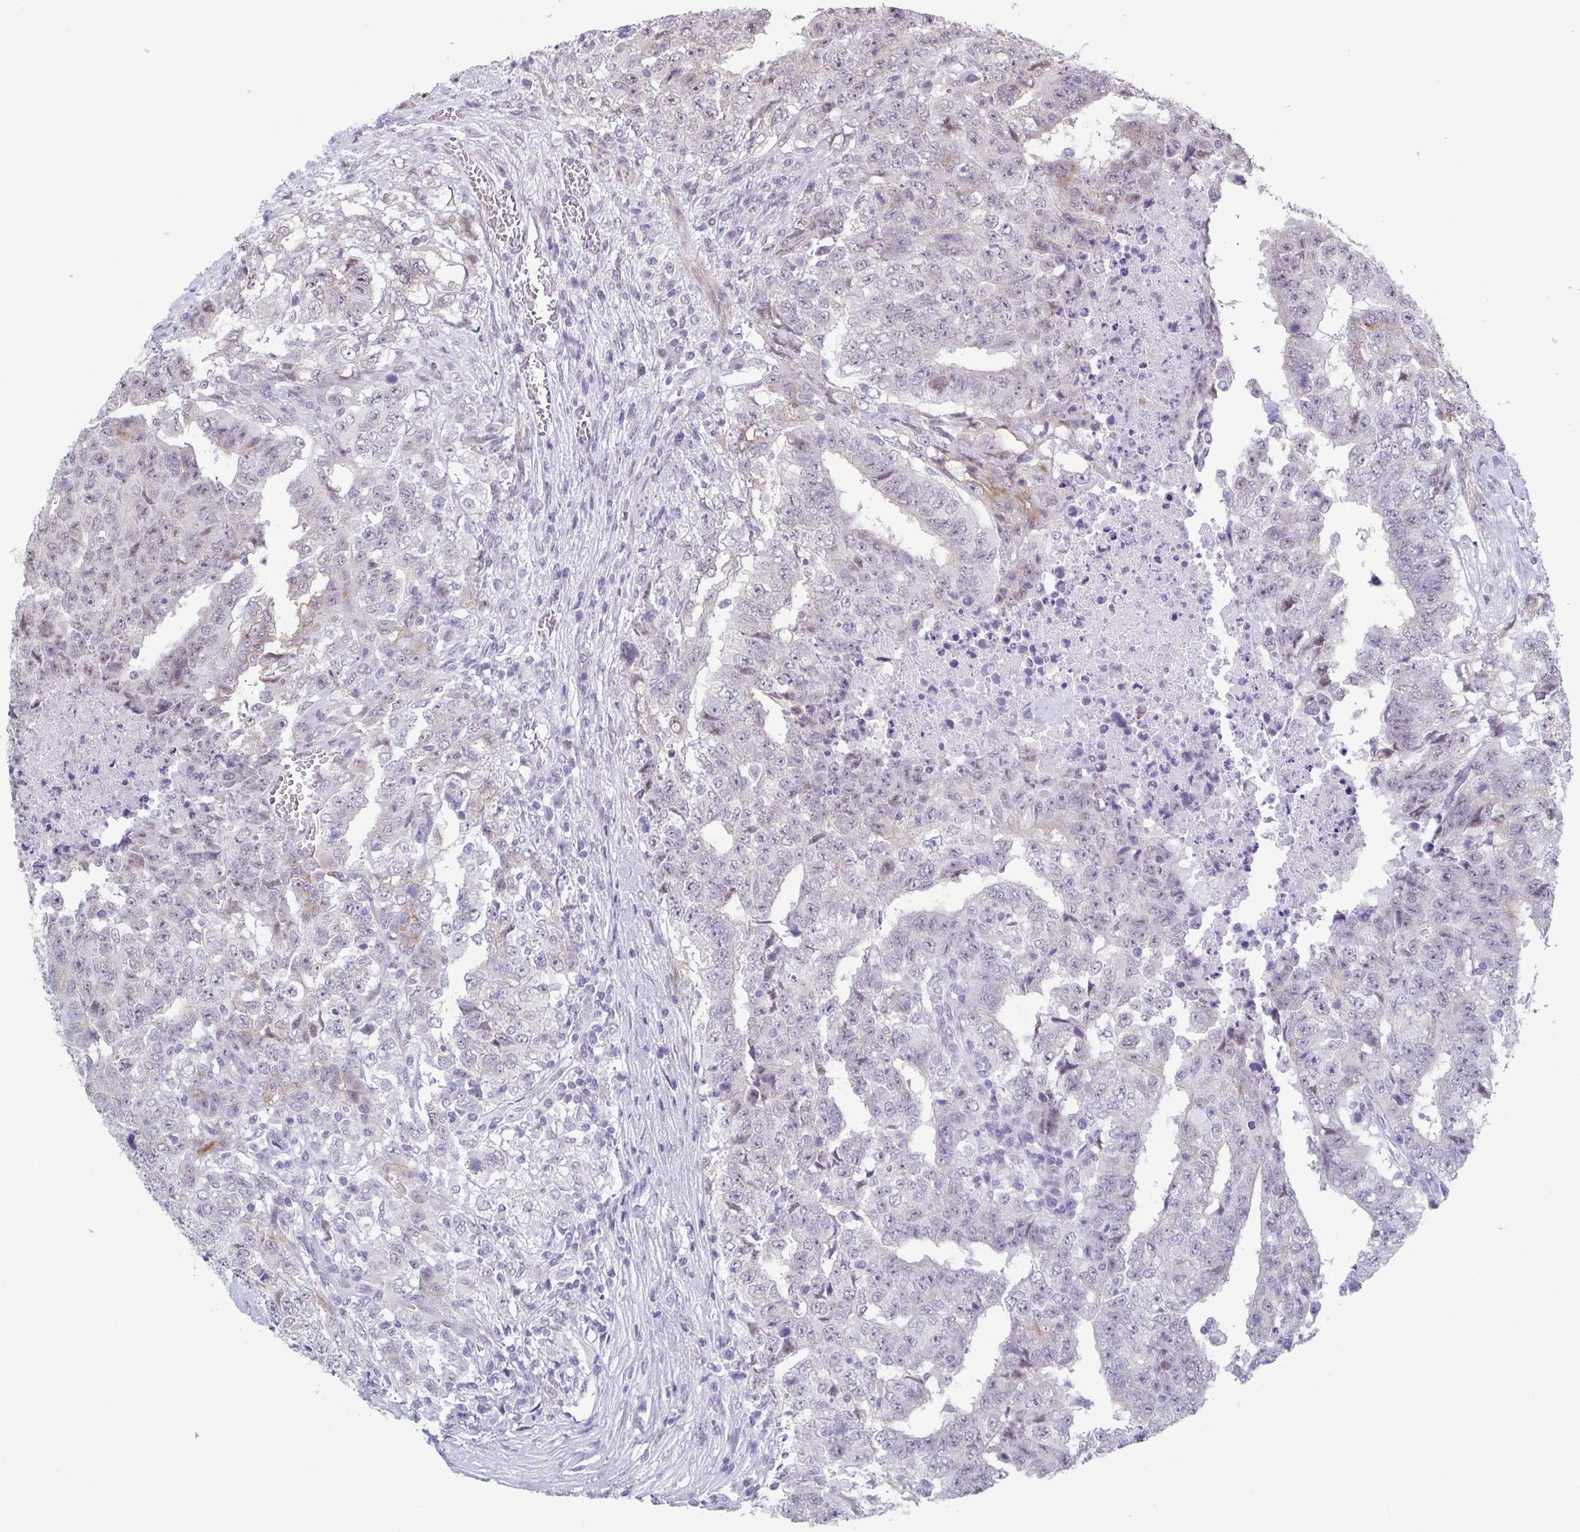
{"staining": {"intensity": "negative", "quantity": "none", "location": "none"}, "tissue": "testis cancer", "cell_type": "Tumor cells", "image_type": "cancer", "snomed": [{"axis": "morphology", "description": "Carcinoma, Embryonal, NOS"}, {"axis": "topography", "description": "Testis"}], "caption": "Histopathology image shows no significant protein staining in tumor cells of testis cancer (embryonal carcinoma).", "gene": "TMEM92", "patient": {"sex": "male", "age": 24}}